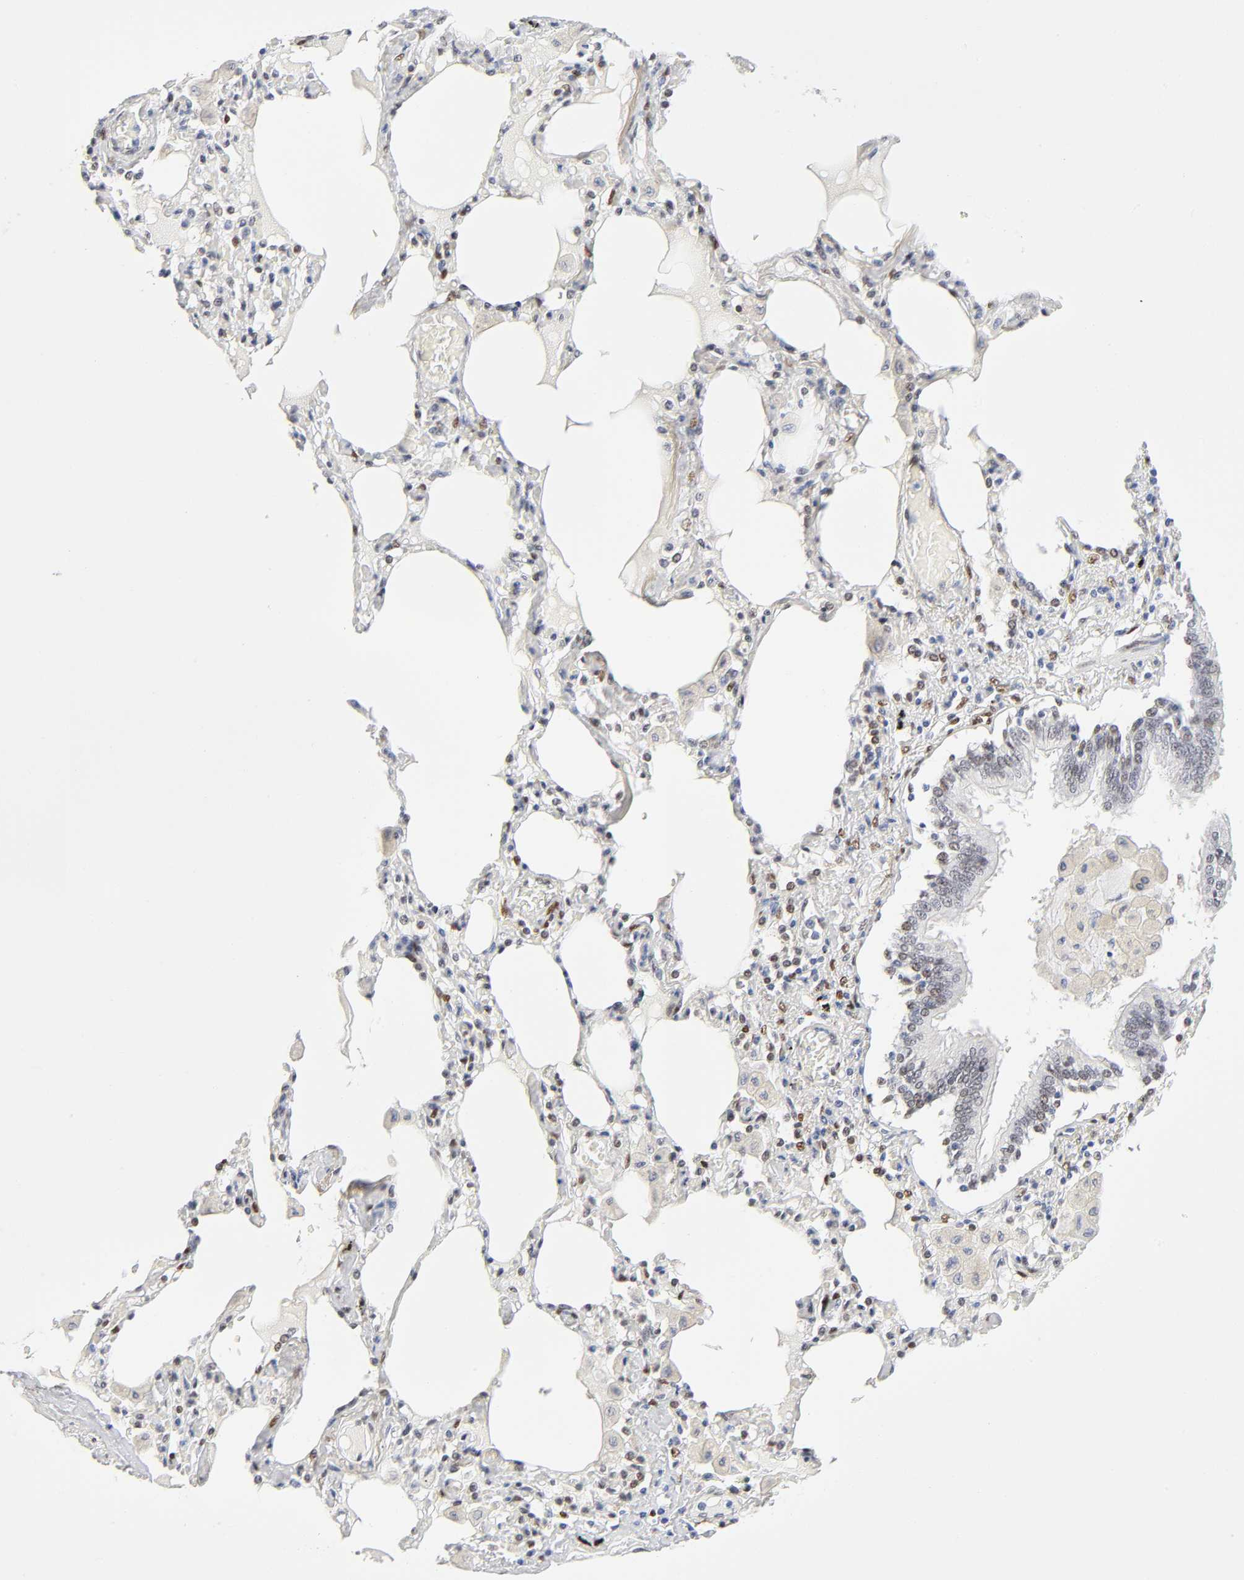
{"staining": {"intensity": "moderate", "quantity": ">75%", "location": "nuclear"}, "tissue": "bronchus", "cell_type": "Respiratory epithelial cells", "image_type": "normal", "snomed": [{"axis": "morphology", "description": "Normal tissue, NOS"}, {"axis": "morphology", "description": "Squamous cell carcinoma, NOS"}, {"axis": "topography", "description": "Bronchus"}, {"axis": "topography", "description": "Lung"}], "caption": "The photomicrograph exhibits immunohistochemical staining of normal bronchus. There is moderate nuclear positivity is identified in about >75% of respiratory epithelial cells. The protein of interest is shown in brown color, while the nuclei are stained blue.", "gene": "NFIC", "patient": {"sex": "female", "age": 47}}